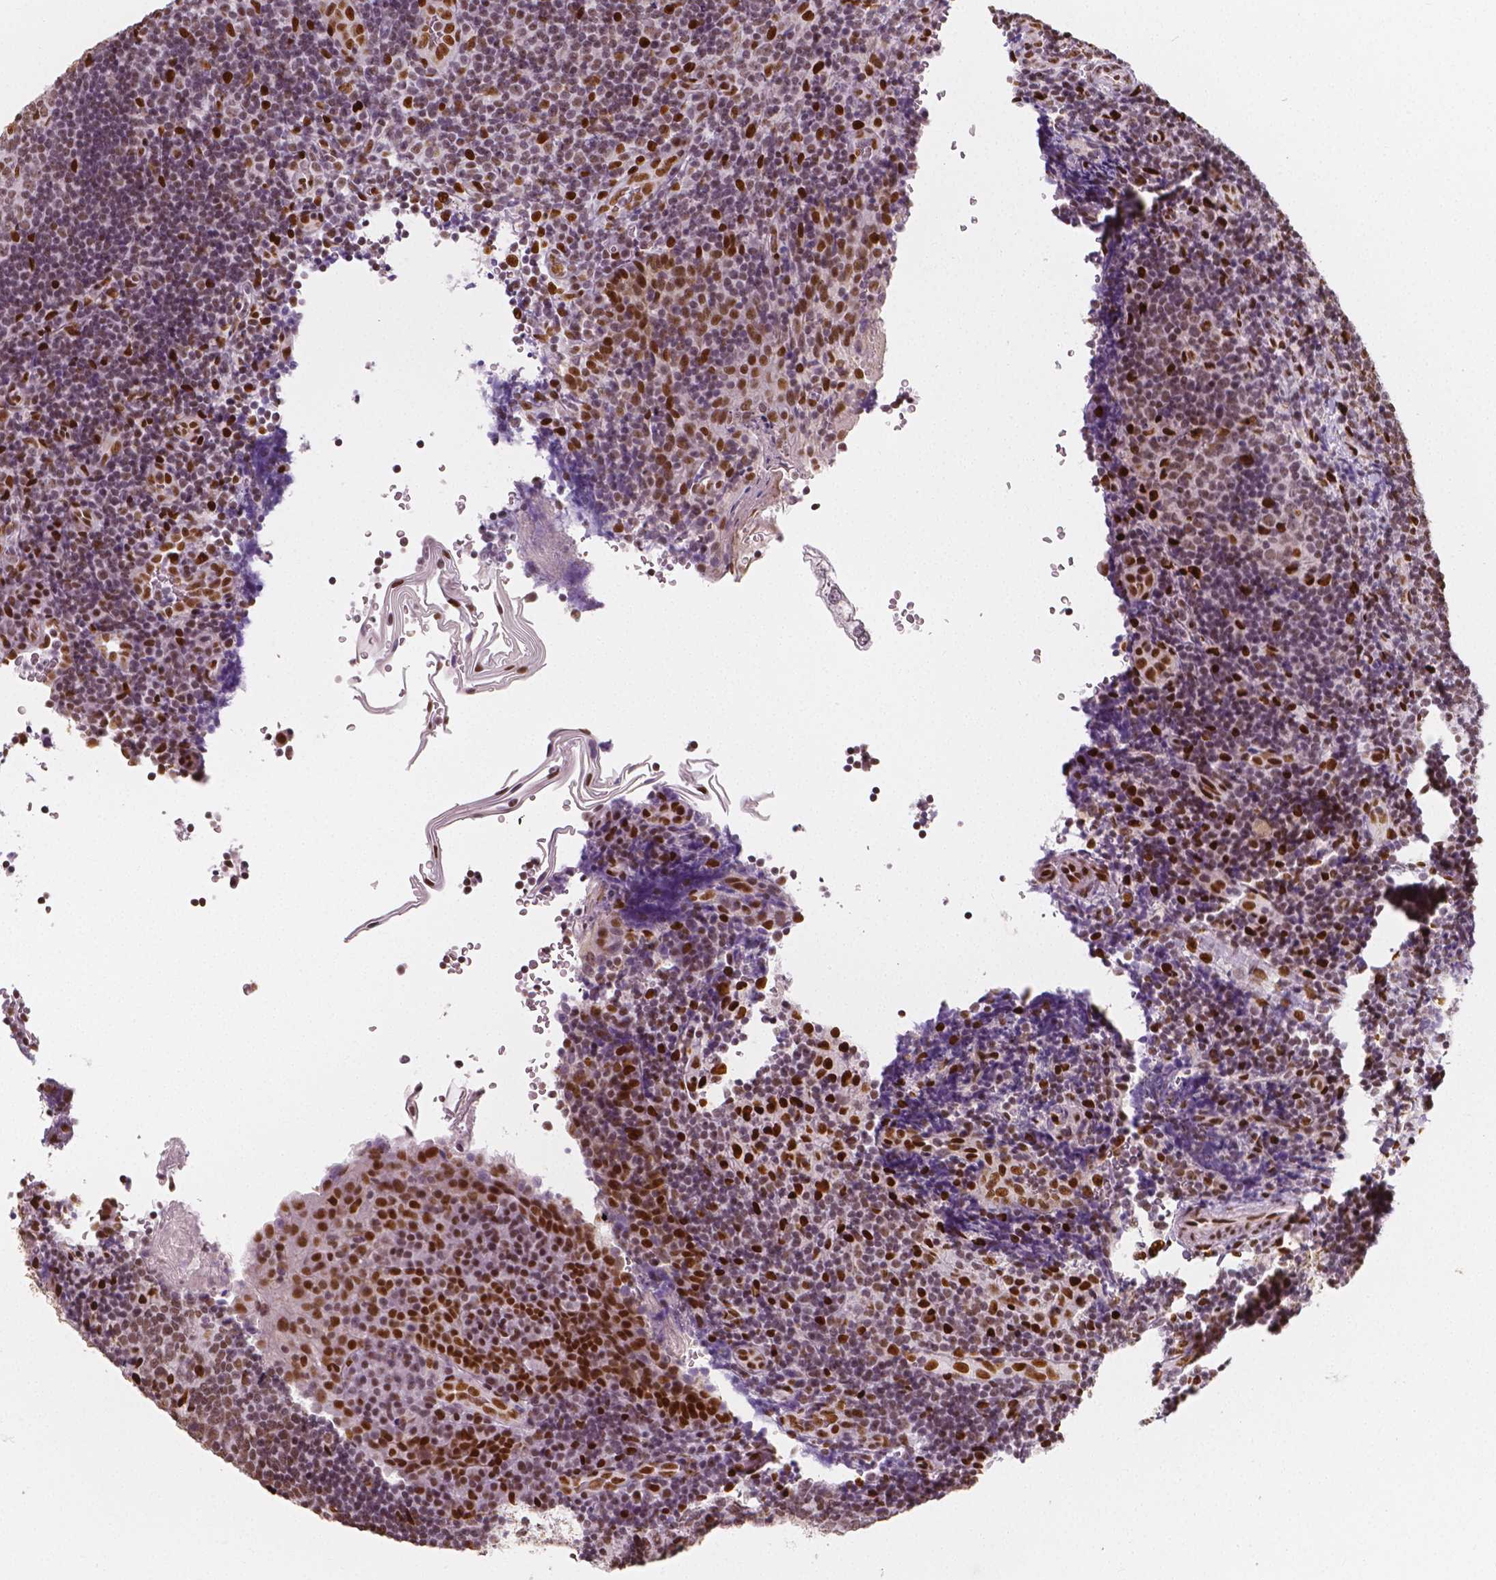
{"staining": {"intensity": "moderate", "quantity": ">75%", "location": "nuclear"}, "tissue": "tonsil", "cell_type": "Germinal center cells", "image_type": "normal", "snomed": [{"axis": "morphology", "description": "Normal tissue, NOS"}, {"axis": "topography", "description": "Tonsil"}], "caption": "This photomicrograph displays immunohistochemistry staining of unremarkable human tonsil, with medium moderate nuclear staining in about >75% of germinal center cells.", "gene": "NUCKS1", "patient": {"sex": "male", "age": 17}}